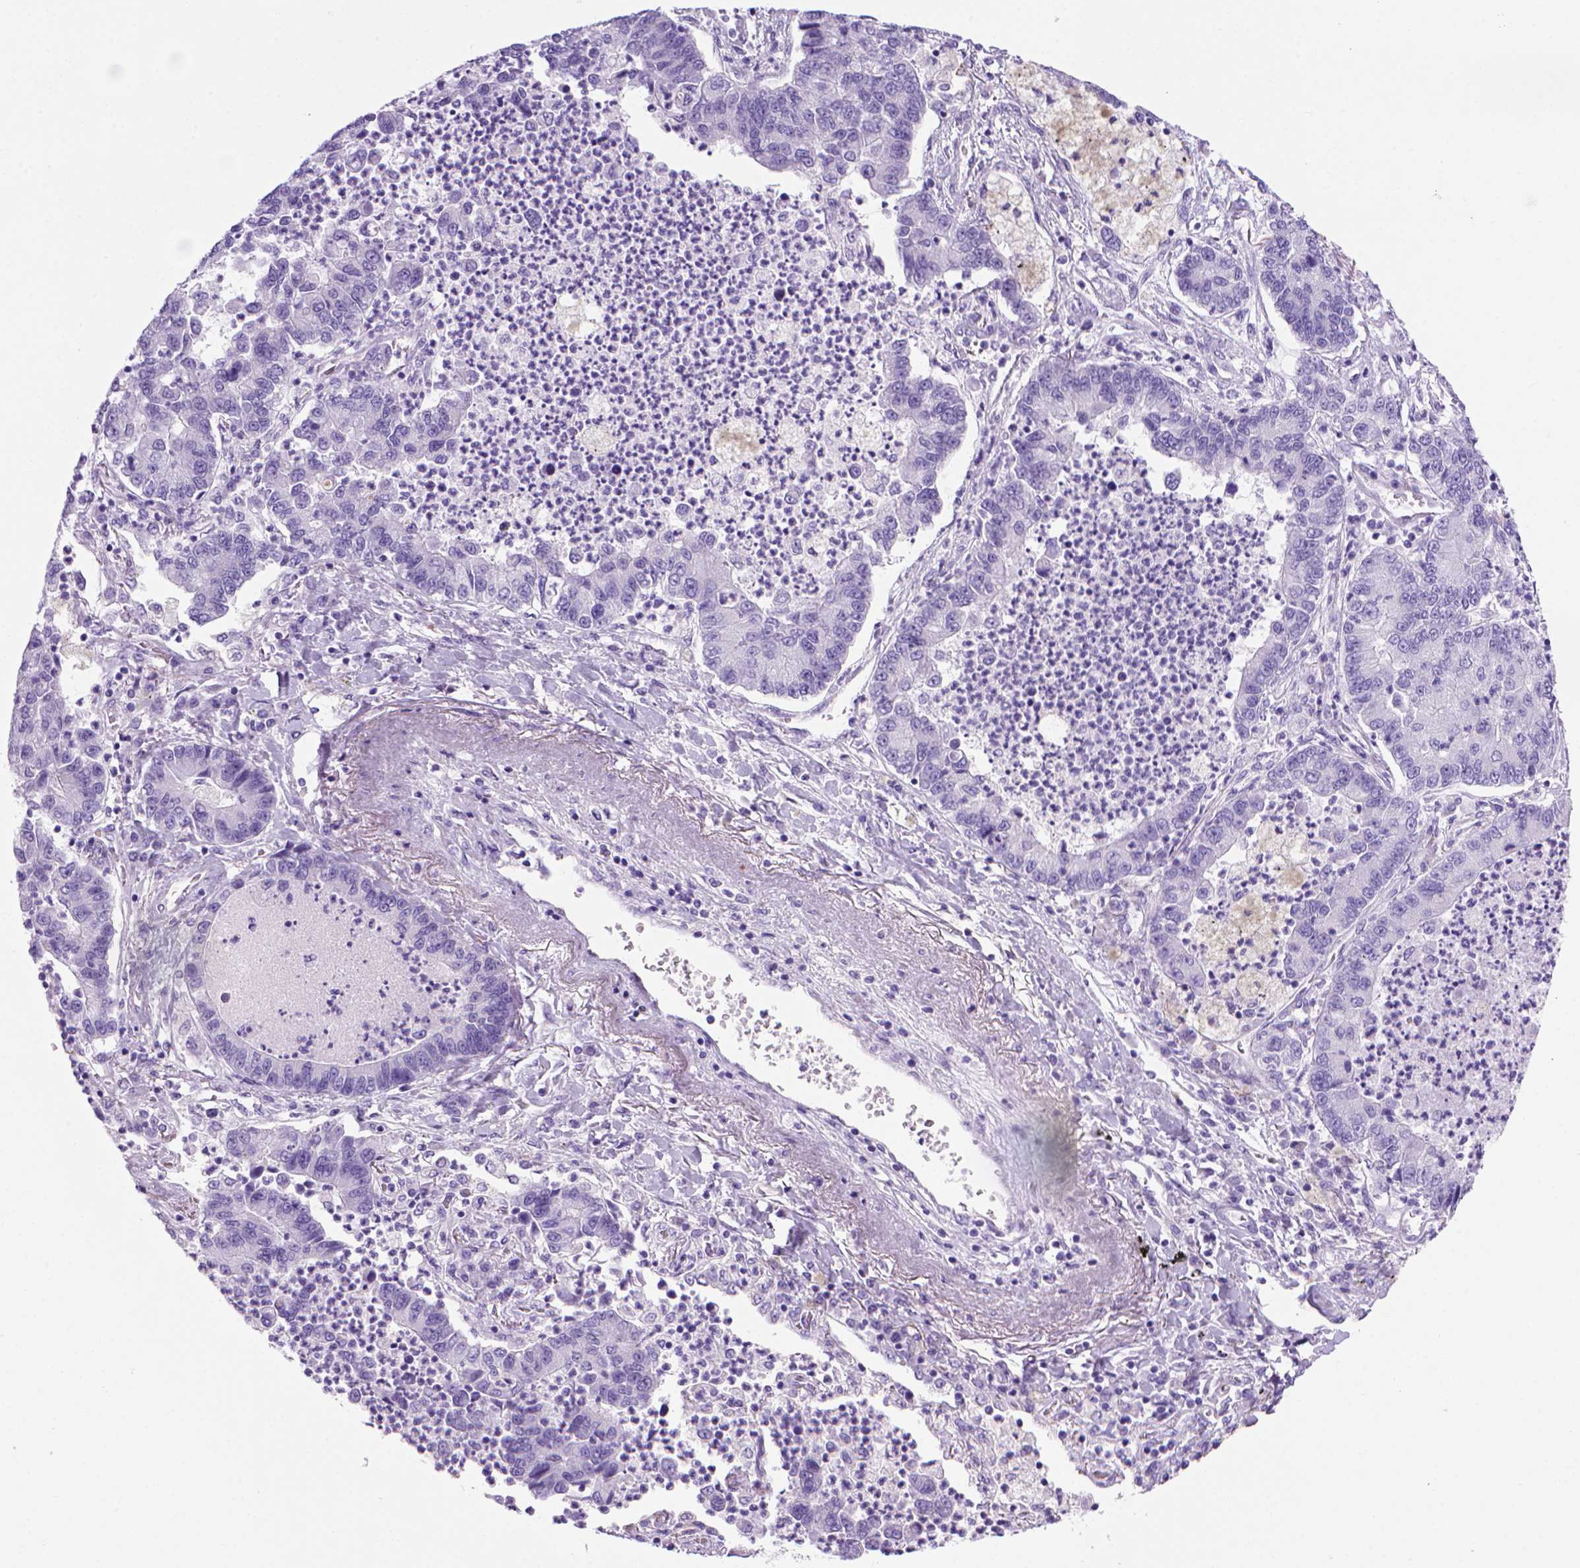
{"staining": {"intensity": "negative", "quantity": "none", "location": "none"}, "tissue": "lung cancer", "cell_type": "Tumor cells", "image_type": "cancer", "snomed": [{"axis": "morphology", "description": "Adenocarcinoma, NOS"}, {"axis": "topography", "description": "Lung"}], "caption": "A high-resolution photomicrograph shows immunohistochemistry staining of lung adenocarcinoma, which shows no significant expression in tumor cells. (Immunohistochemistry (ihc), brightfield microscopy, high magnification).", "gene": "ARHGEF33", "patient": {"sex": "female", "age": 57}}